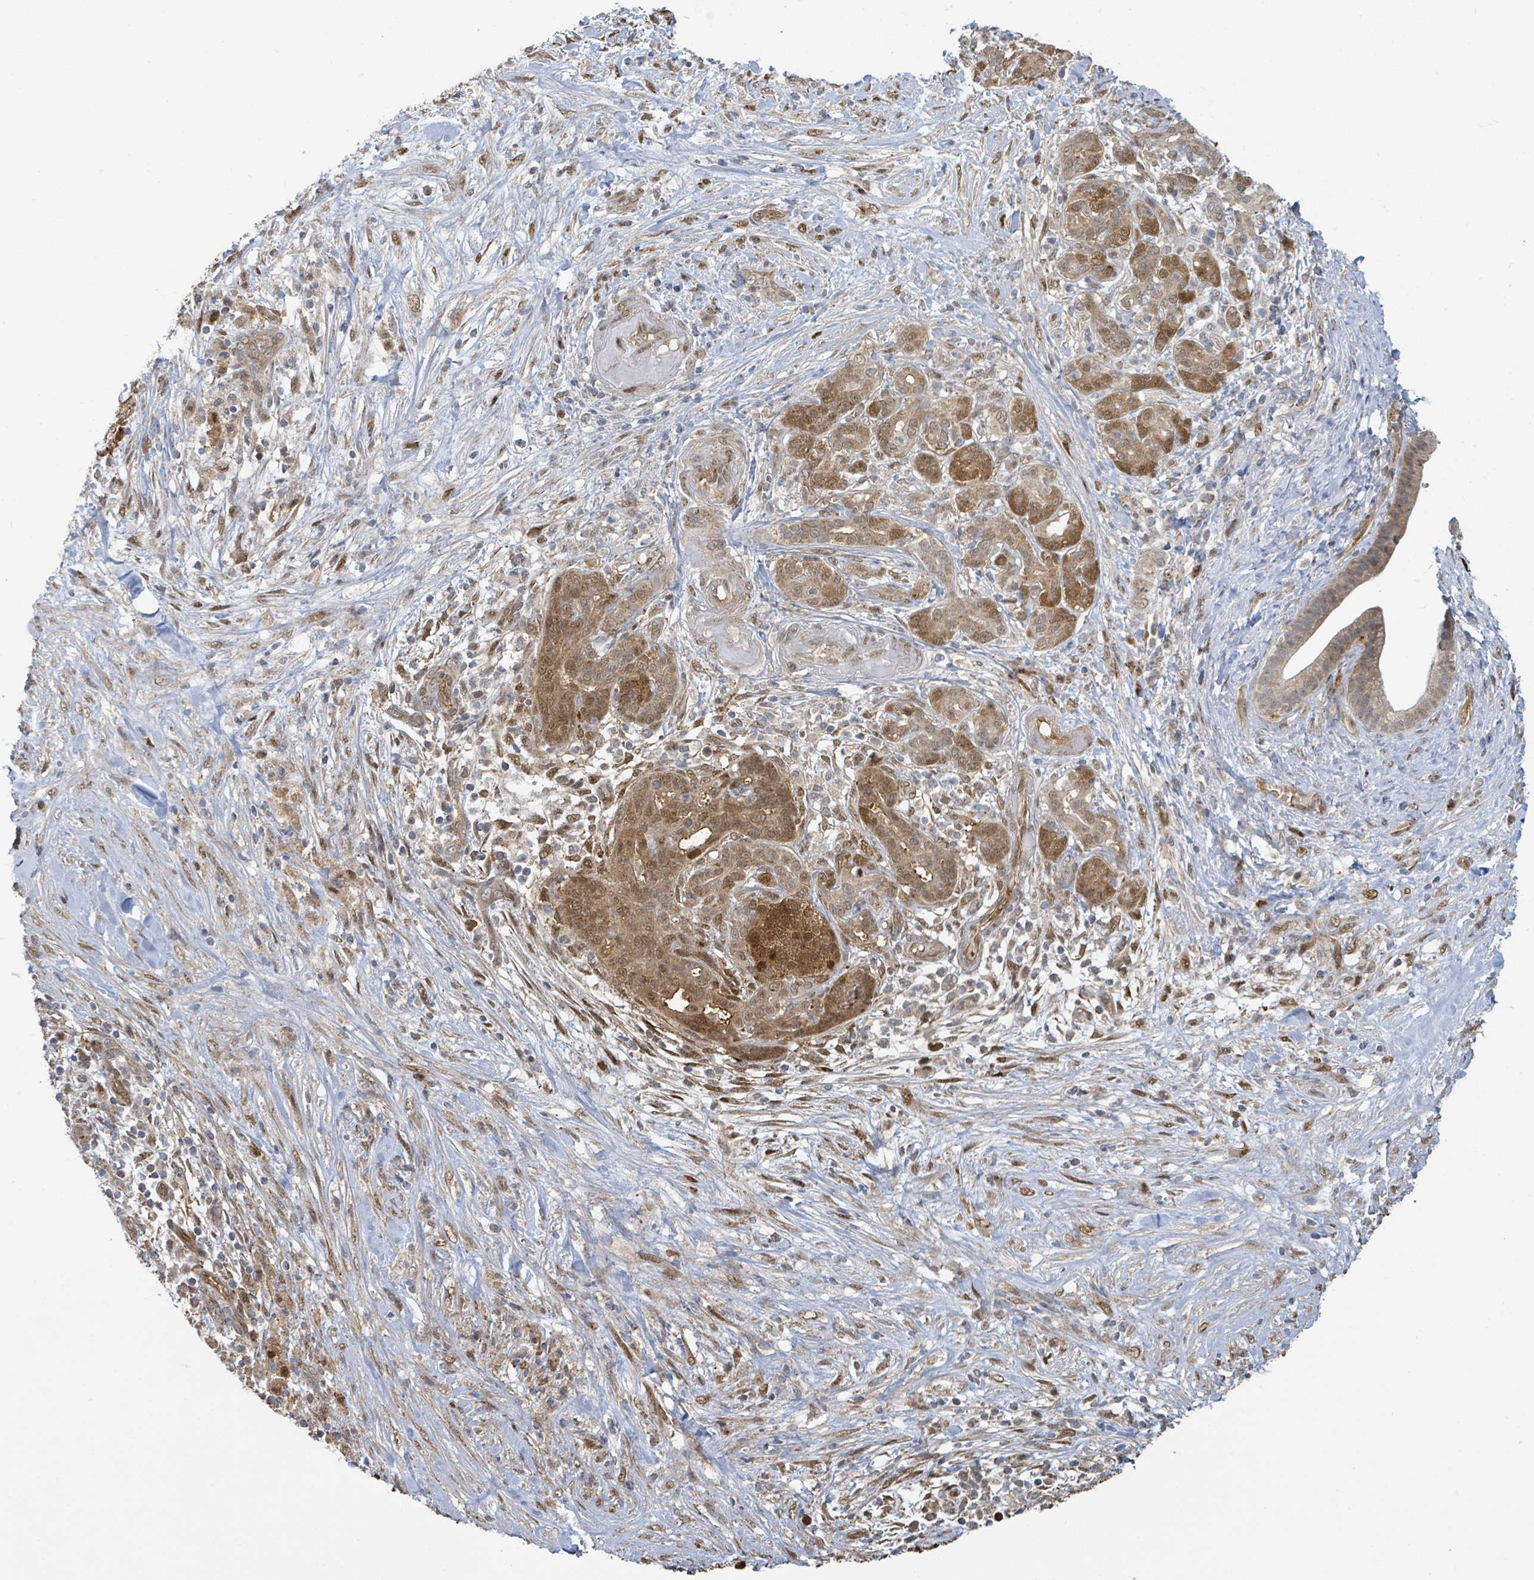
{"staining": {"intensity": "moderate", "quantity": ">75%", "location": "cytoplasmic/membranous,nuclear"}, "tissue": "pancreatic cancer", "cell_type": "Tumor cells", "image_type": "cancer", "snomed": [{"axis": "morphology", "description": "Adenocarcinoma, NOS"}, {"axis": "topography", "description": "Pancreas"}], "caption": "A high-resolution image shows immunohistochemistry staining of adenocarcinoma (pancreatic), which displays moderate cytoplasmic/membranous and nuclear positivity in about >75% of tumor cells. (brown staining indicates protein expression, while blue staining denotes nuclei).", "gene": "PSMB7", "patient": {"sex": "male", "age": 44}}